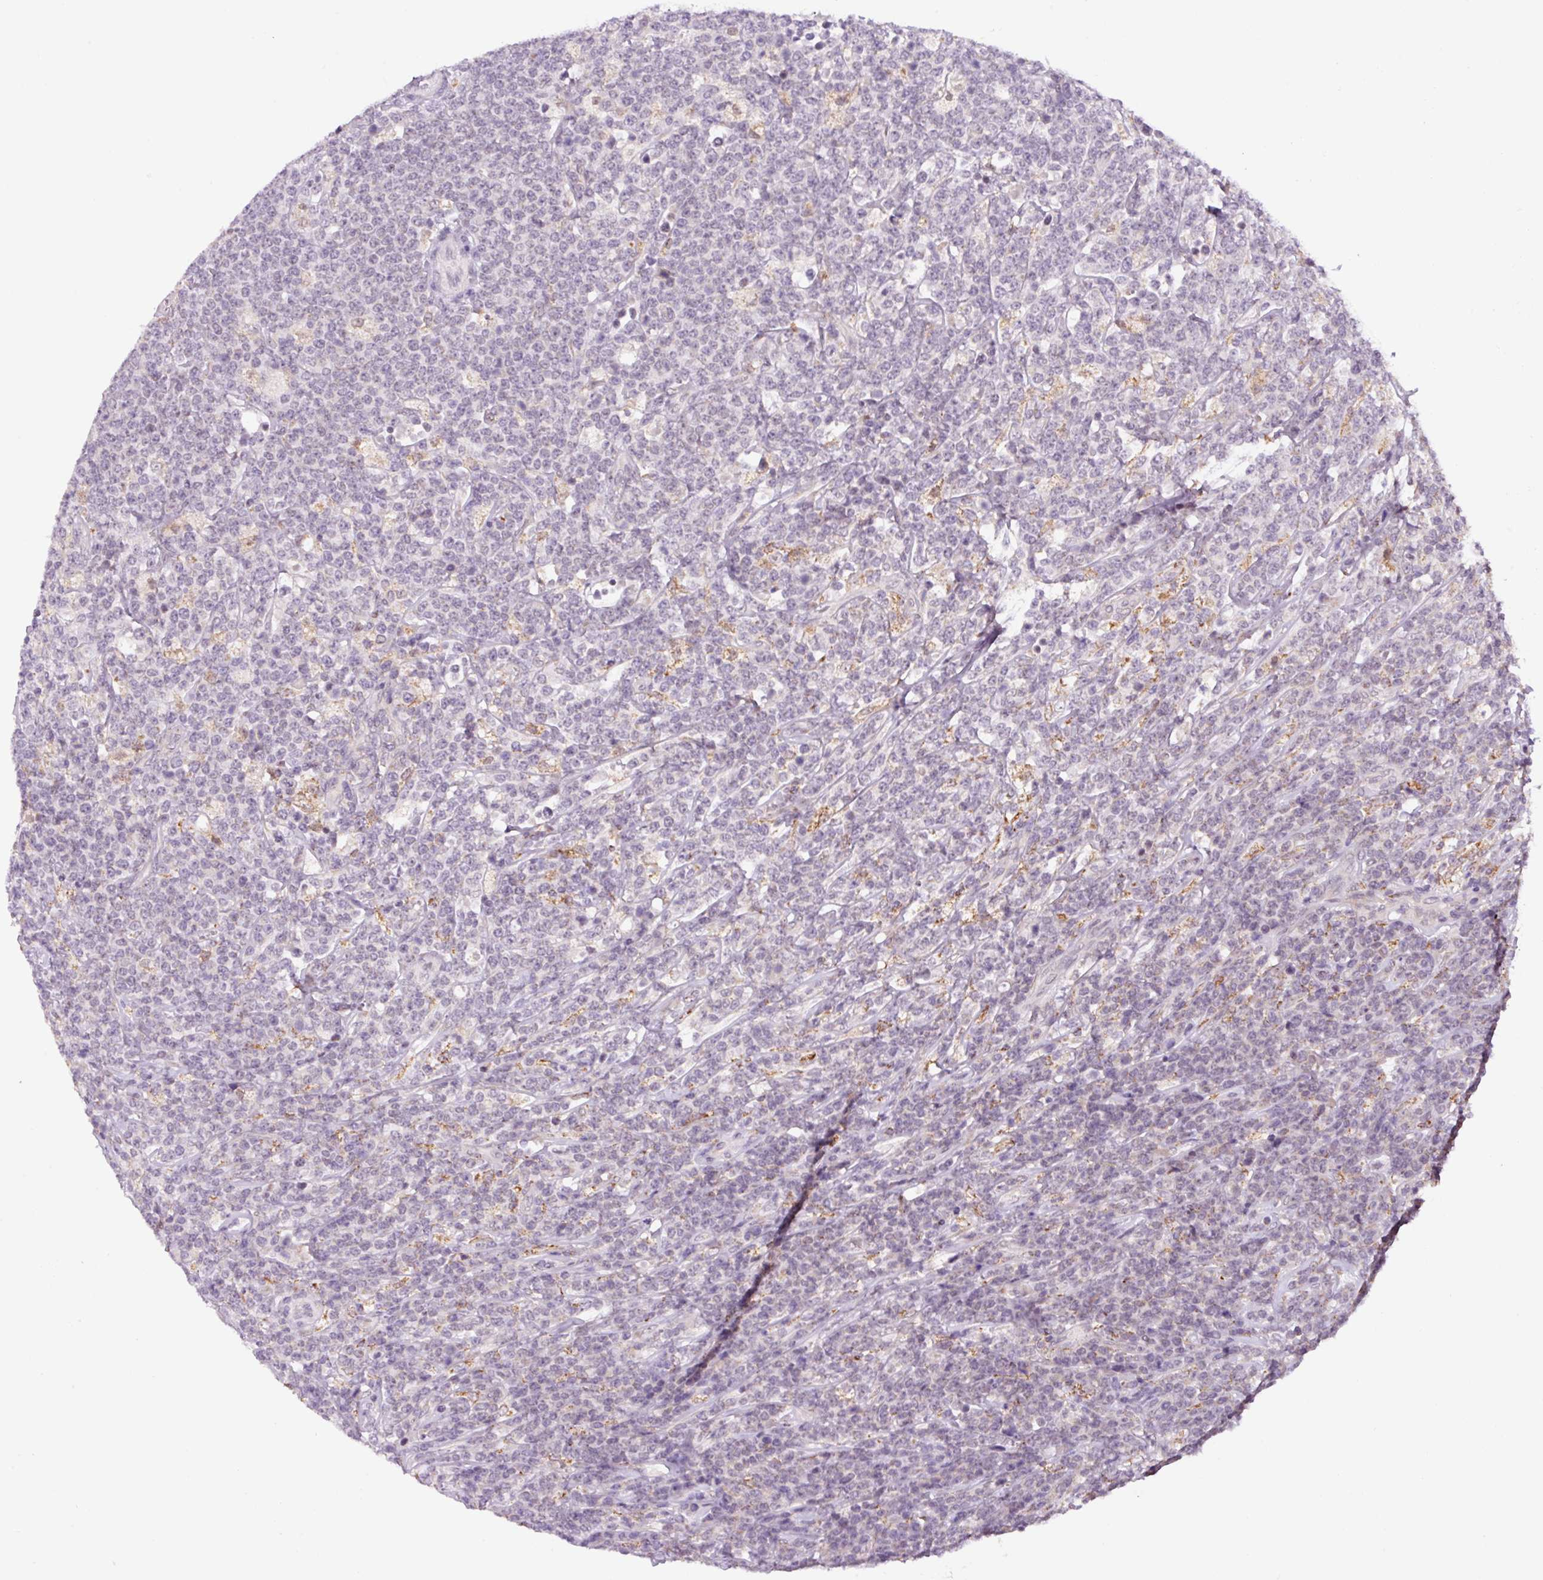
{"staining": {"intensity": "negative", "quantity": "none", "location": "none"}, "tissue": "lymphoma", "cell_type": "Tumor cells", "image_type": "cancer", "snomed": [{"axis": "morphology", "description": "Malignant lymphoma, non-Hodgkin's type, High grade"}, {"axis": "topography", "description": "Small intestine"}], "caption": "Tumor cells show no significant protein expression in malignant lymphoma, non-Hodgkin's type (high-grade).", "gene": "PCK2", "patient": {"sex": "male", "age": 8}}